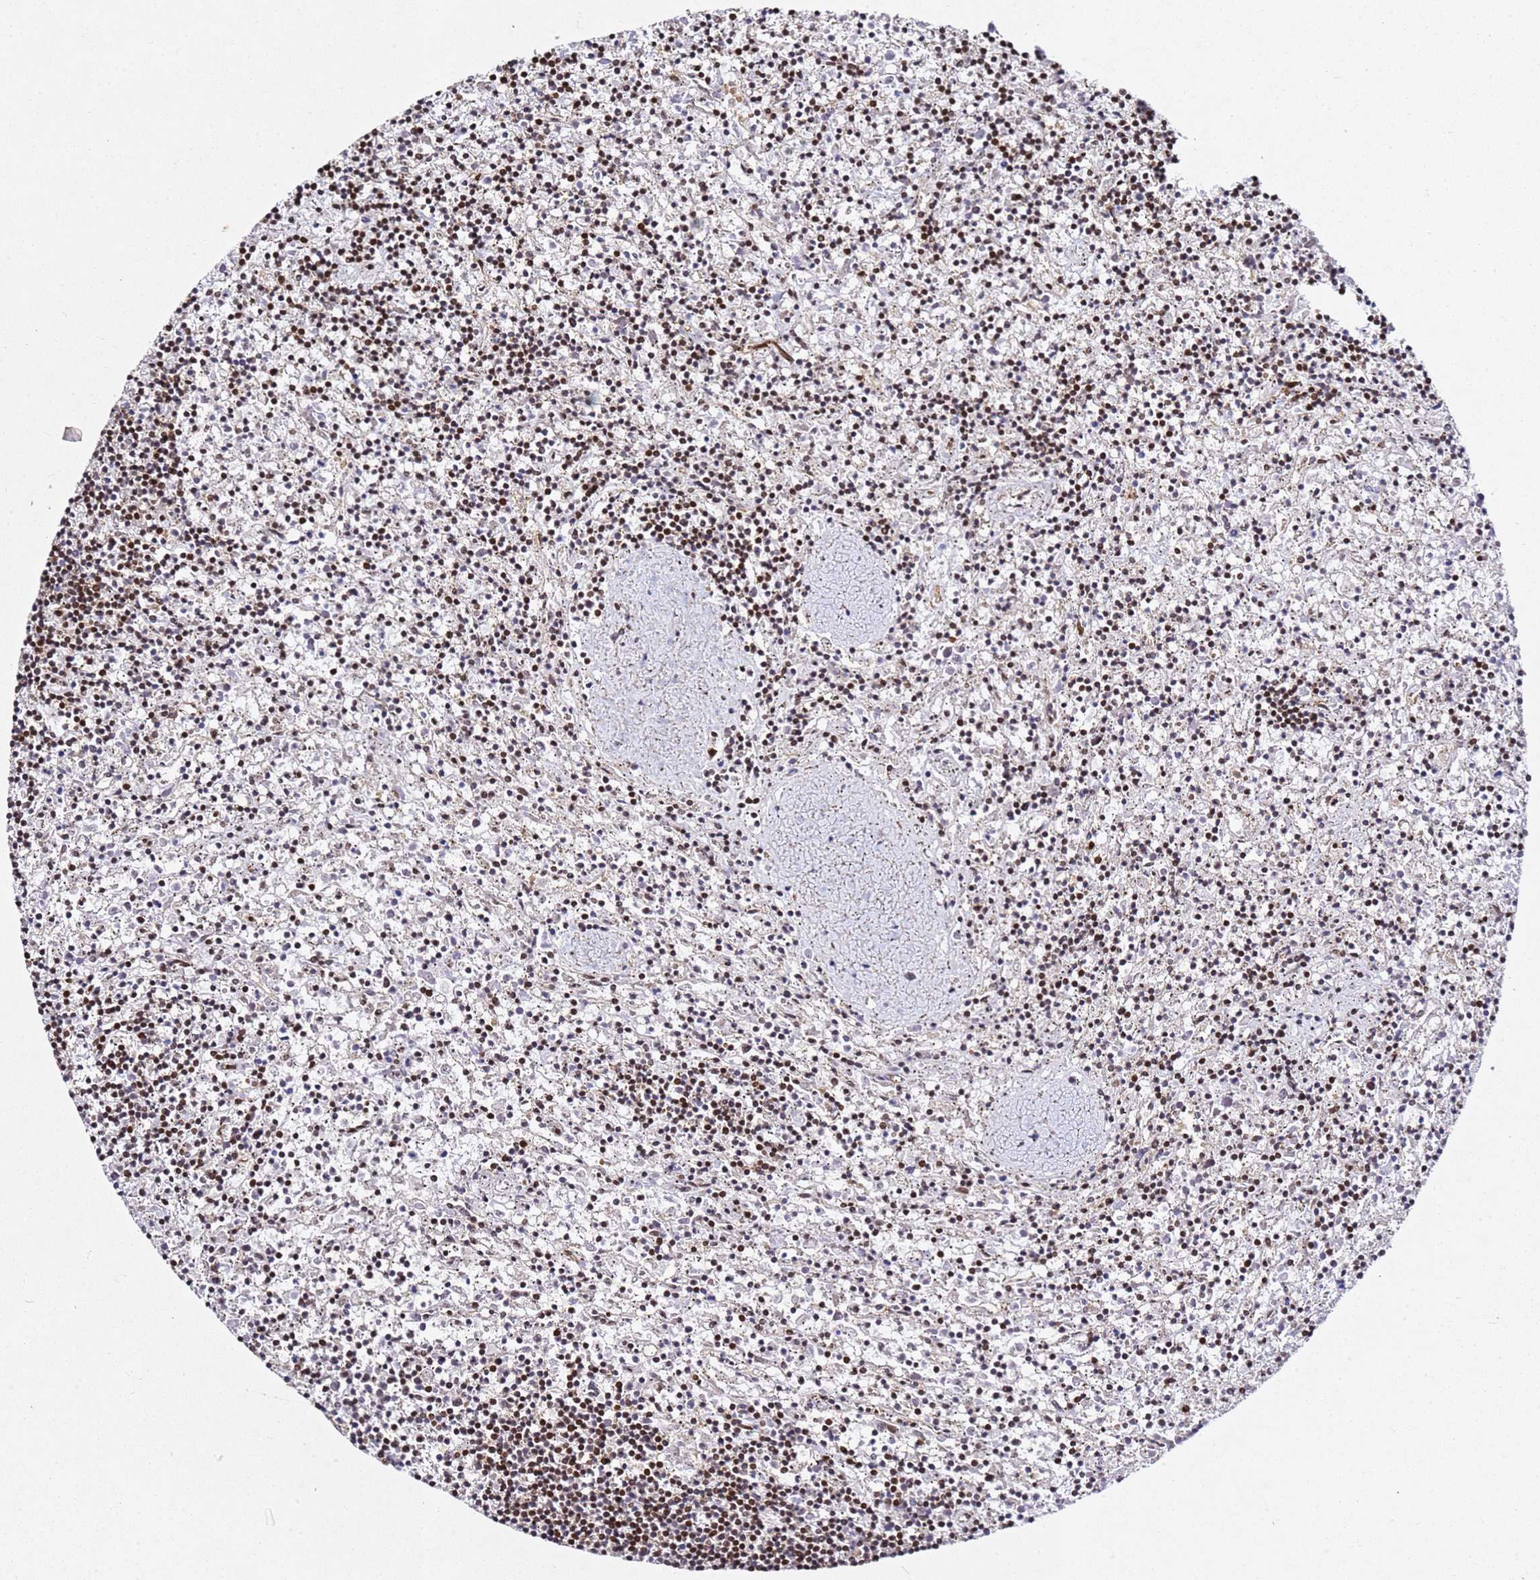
{"staining": {"intensity": "moderate", "quantity": ">75%", "location": "nuclear"}, "tissue": "lymphoma", "cell_type": "Tumor cells", "image_type": "cancer", "snomed": [{"axis": "morphology", "description": "Malignant lymphoma, non-Hodgkin's type, Low grade"}, {"axis": "topography", "description": "Spleen"}], "caption": "Protein analysis of low-grade malignant lymphoma, non-Hodgkin's type tissue demonstrates moderate nuclear positivity in approximately >75% of tumor cells.", "gene": "ZNF296", "patient": {"sex": "male", "age": 76}}